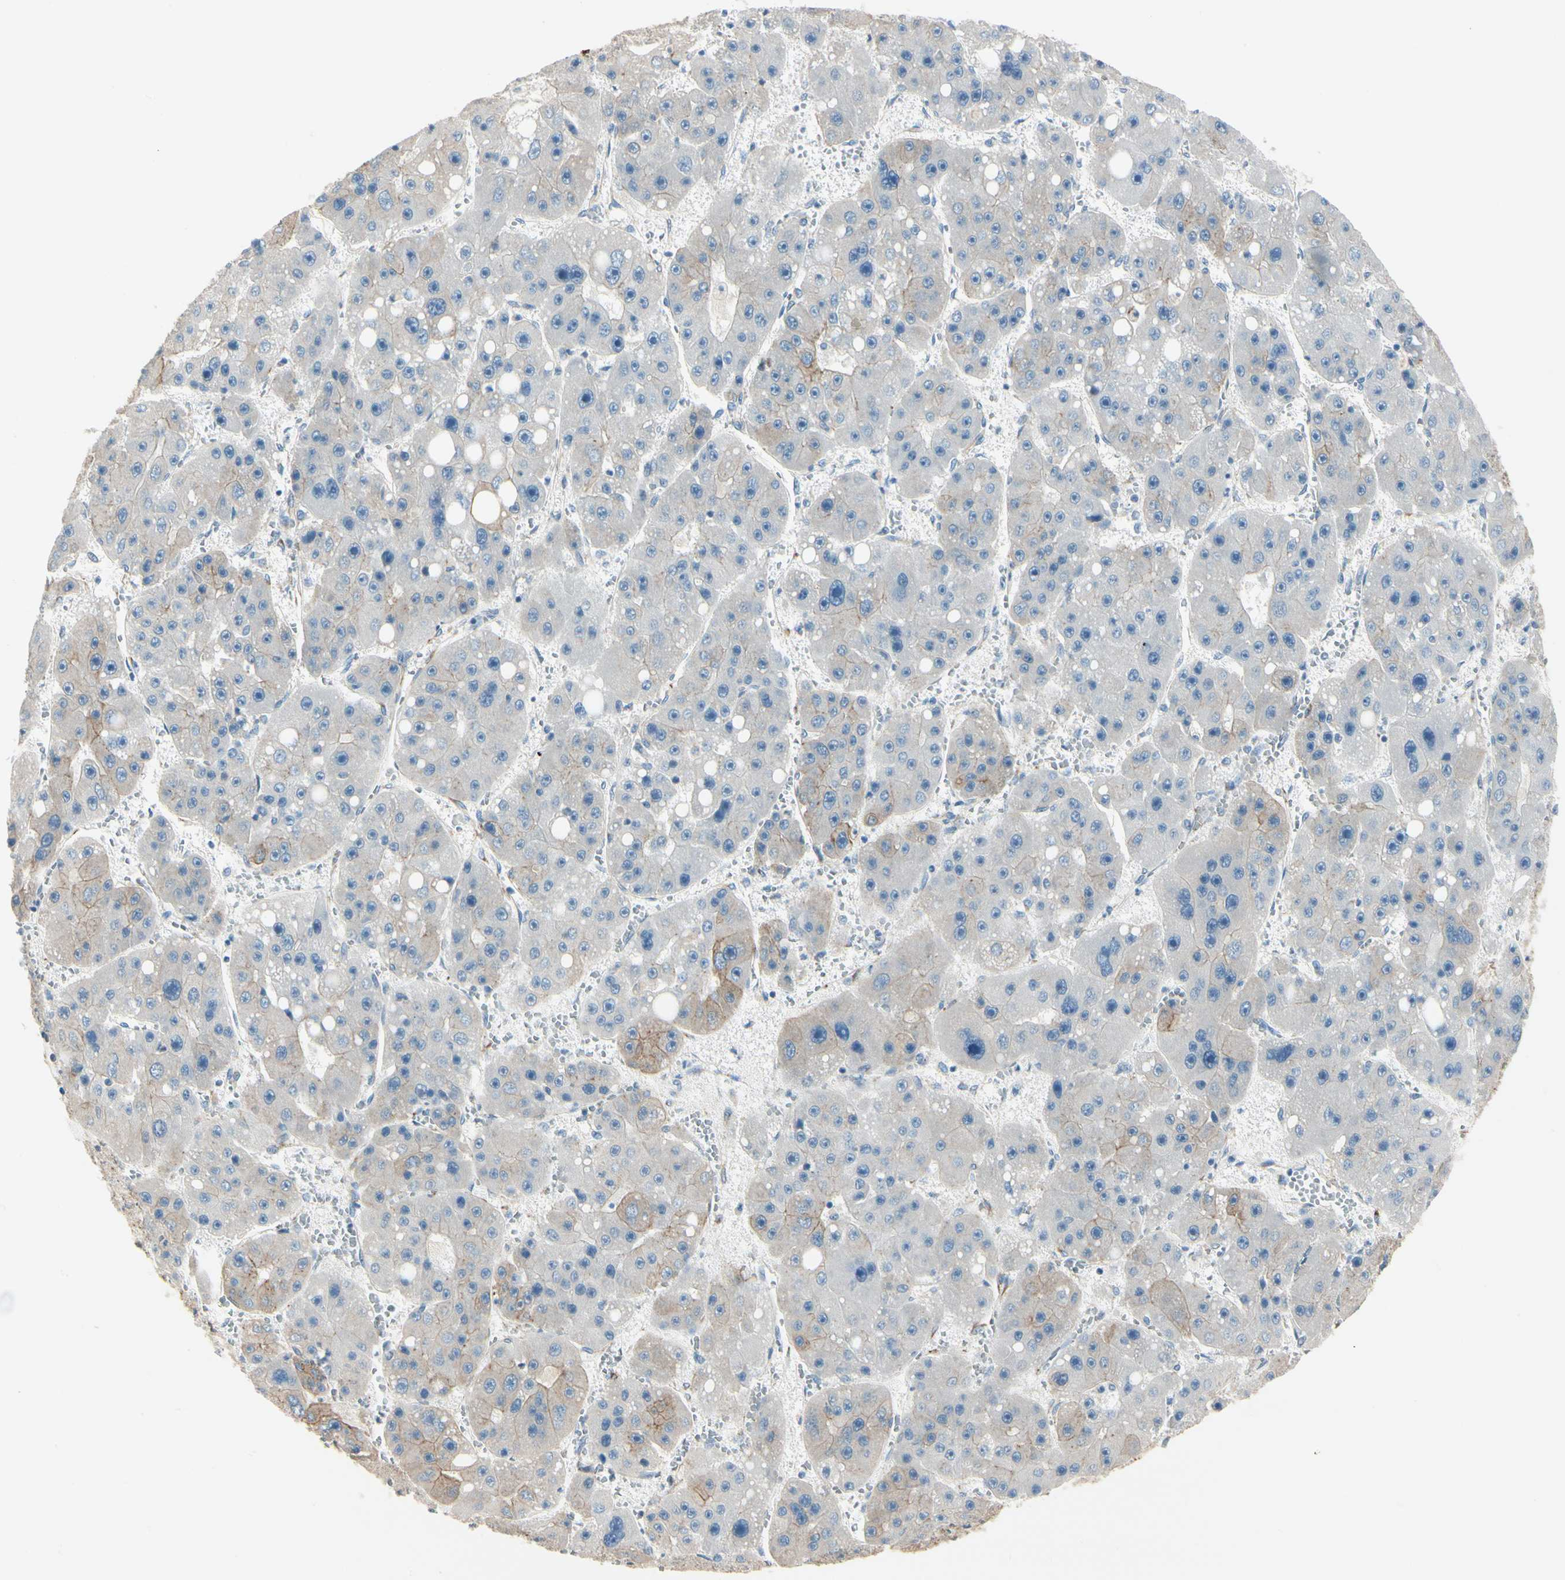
{"staining": {"intensity": "weak", "quantity": "<25%", "location": "cytoplasmic/membranous"}, "tissue": "liver cancer", "cell_type": "Tumor cells", "image_type": "cancer", "snomed": [{"axis": "morphology", "description": "Carcinoma, Hepatocellular, NOS"}, {"axis": "topography", "description": "Liver"}], "caption": "High power microscopy image of an immunohistochemistry (IHC) photomicrograph of liver cancer (hepatocellular carcinoma), revealing no significant positivity in tumor cells.", "gene": "DUSP12", "patient": {"sex": "female", "age": 61}}